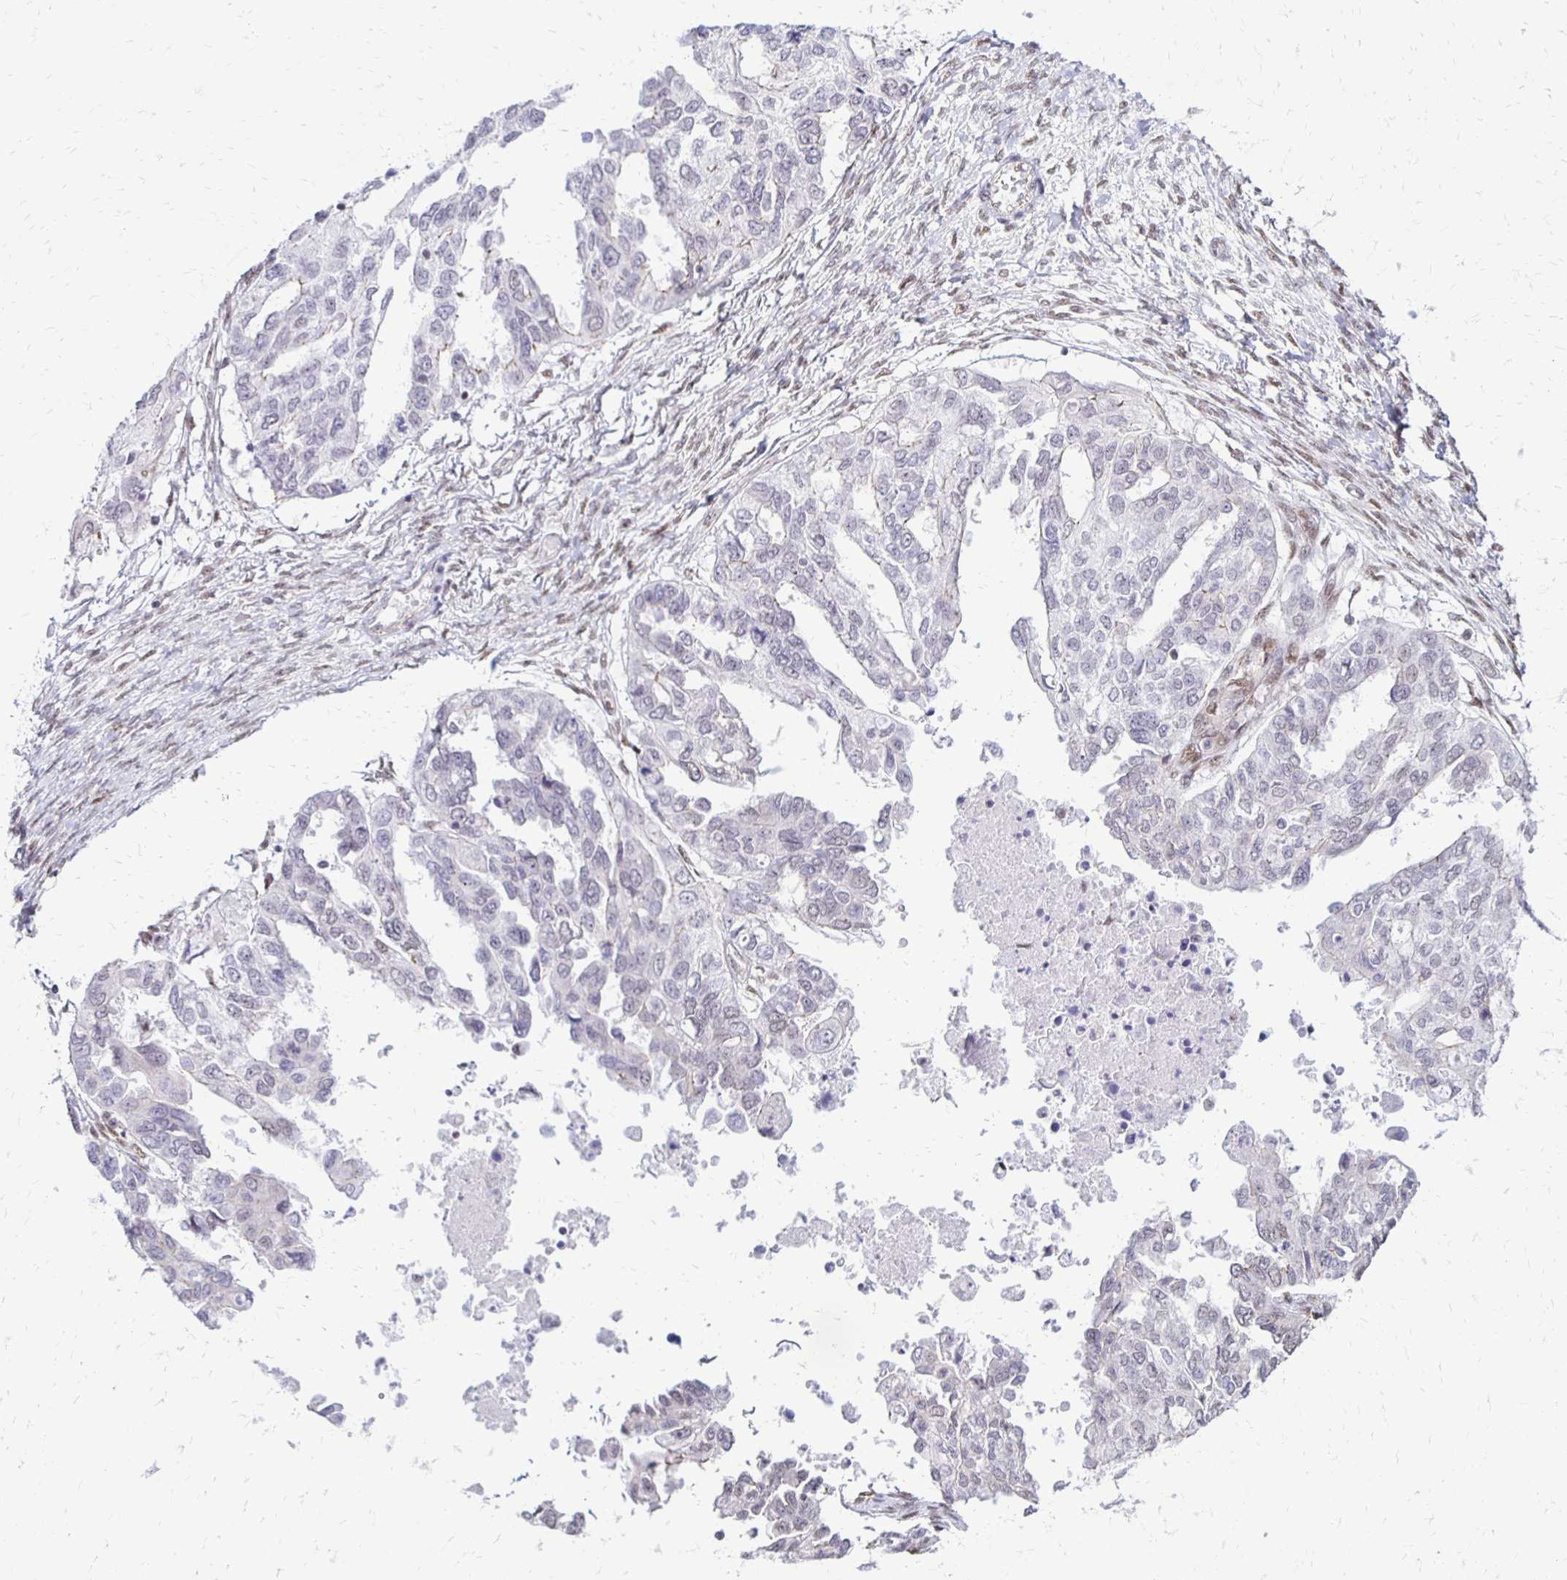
{"staining": {"intensity": "negative", "quantity": "none", "location": "none"}, "tissue": "ovarian cancer", "cell_type": "Tumor cells", "image_type": "cancer", "snomed": [{"axis": "morphology", "description": "Cystadenocarcinoma, serous, NOS"}, {"axis": "topography", "description": "Ovary"}], "caption": "IHC histopathology image of neoplastic tissue: human ovarian cancer (serous cystadenocarcinoma) stained with DAB (3,3'-diaminobenzidine) reveals no significant protein staining in tumor cells. (IHC, brightfield microscopy, high magnification).", "gene": "DDB2", "patient": {"sex": "female", "age": 53}}